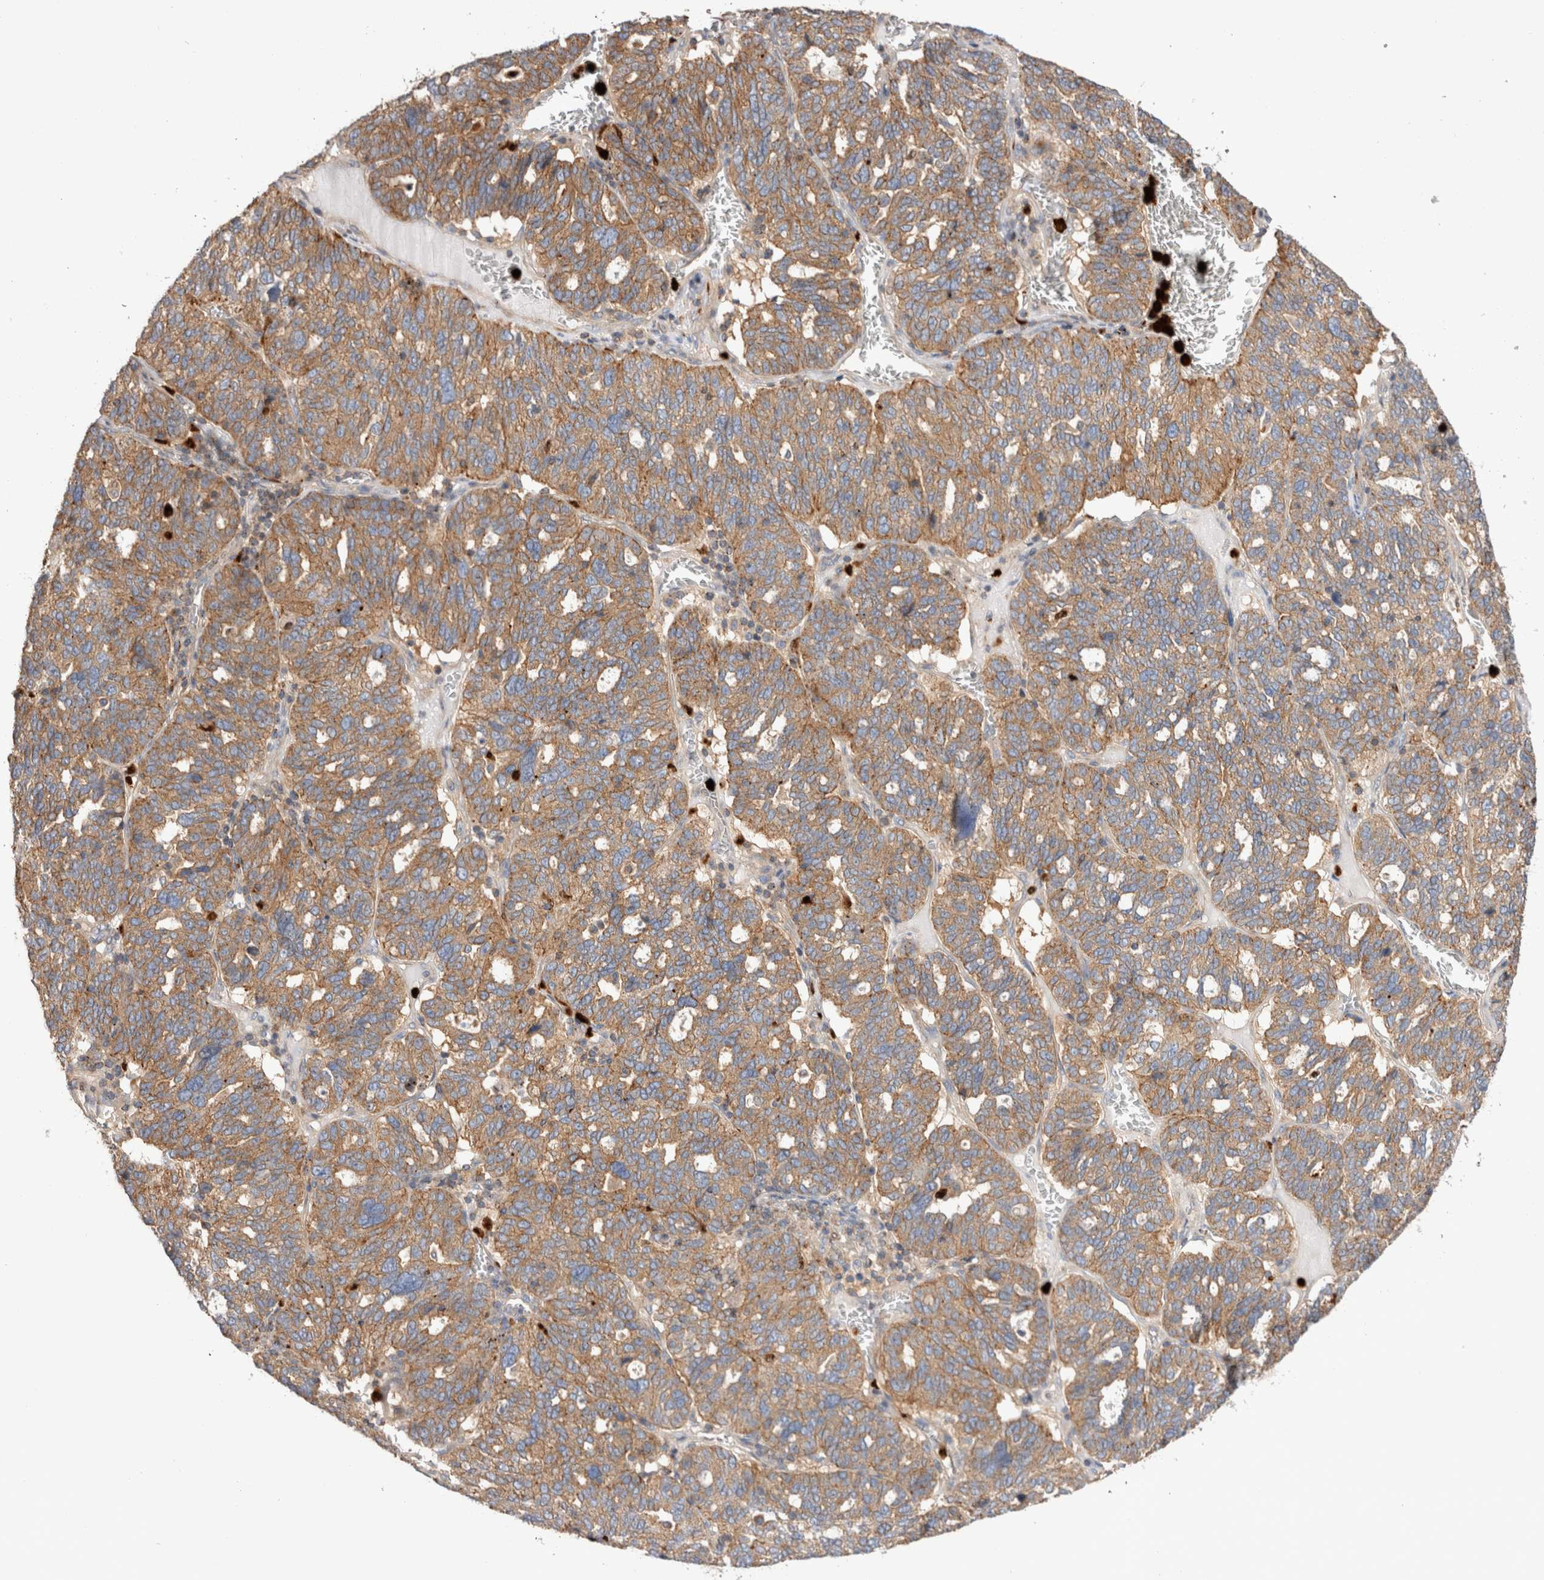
{"staining": {"intensity": "weak", "quantity": ">75%", "location": "cytoplasmic/membranous"}, "tissue": "ovarian cancer", "cell_type": "Tumor cells", "image_type": "cancer", "snomed": [{"axis": "morphology", "description": "Cystadenocarcinoma, serous, NOS"}, {"axis": "topography", "description": "Ovary"}], "caption": "Weak cytoplasmic/membranous positivity is identified in approximately >75% of tumor cells in ovarian cancer.", "gene": "NXT2", "patient": {"sex": "female", "age": 59}}